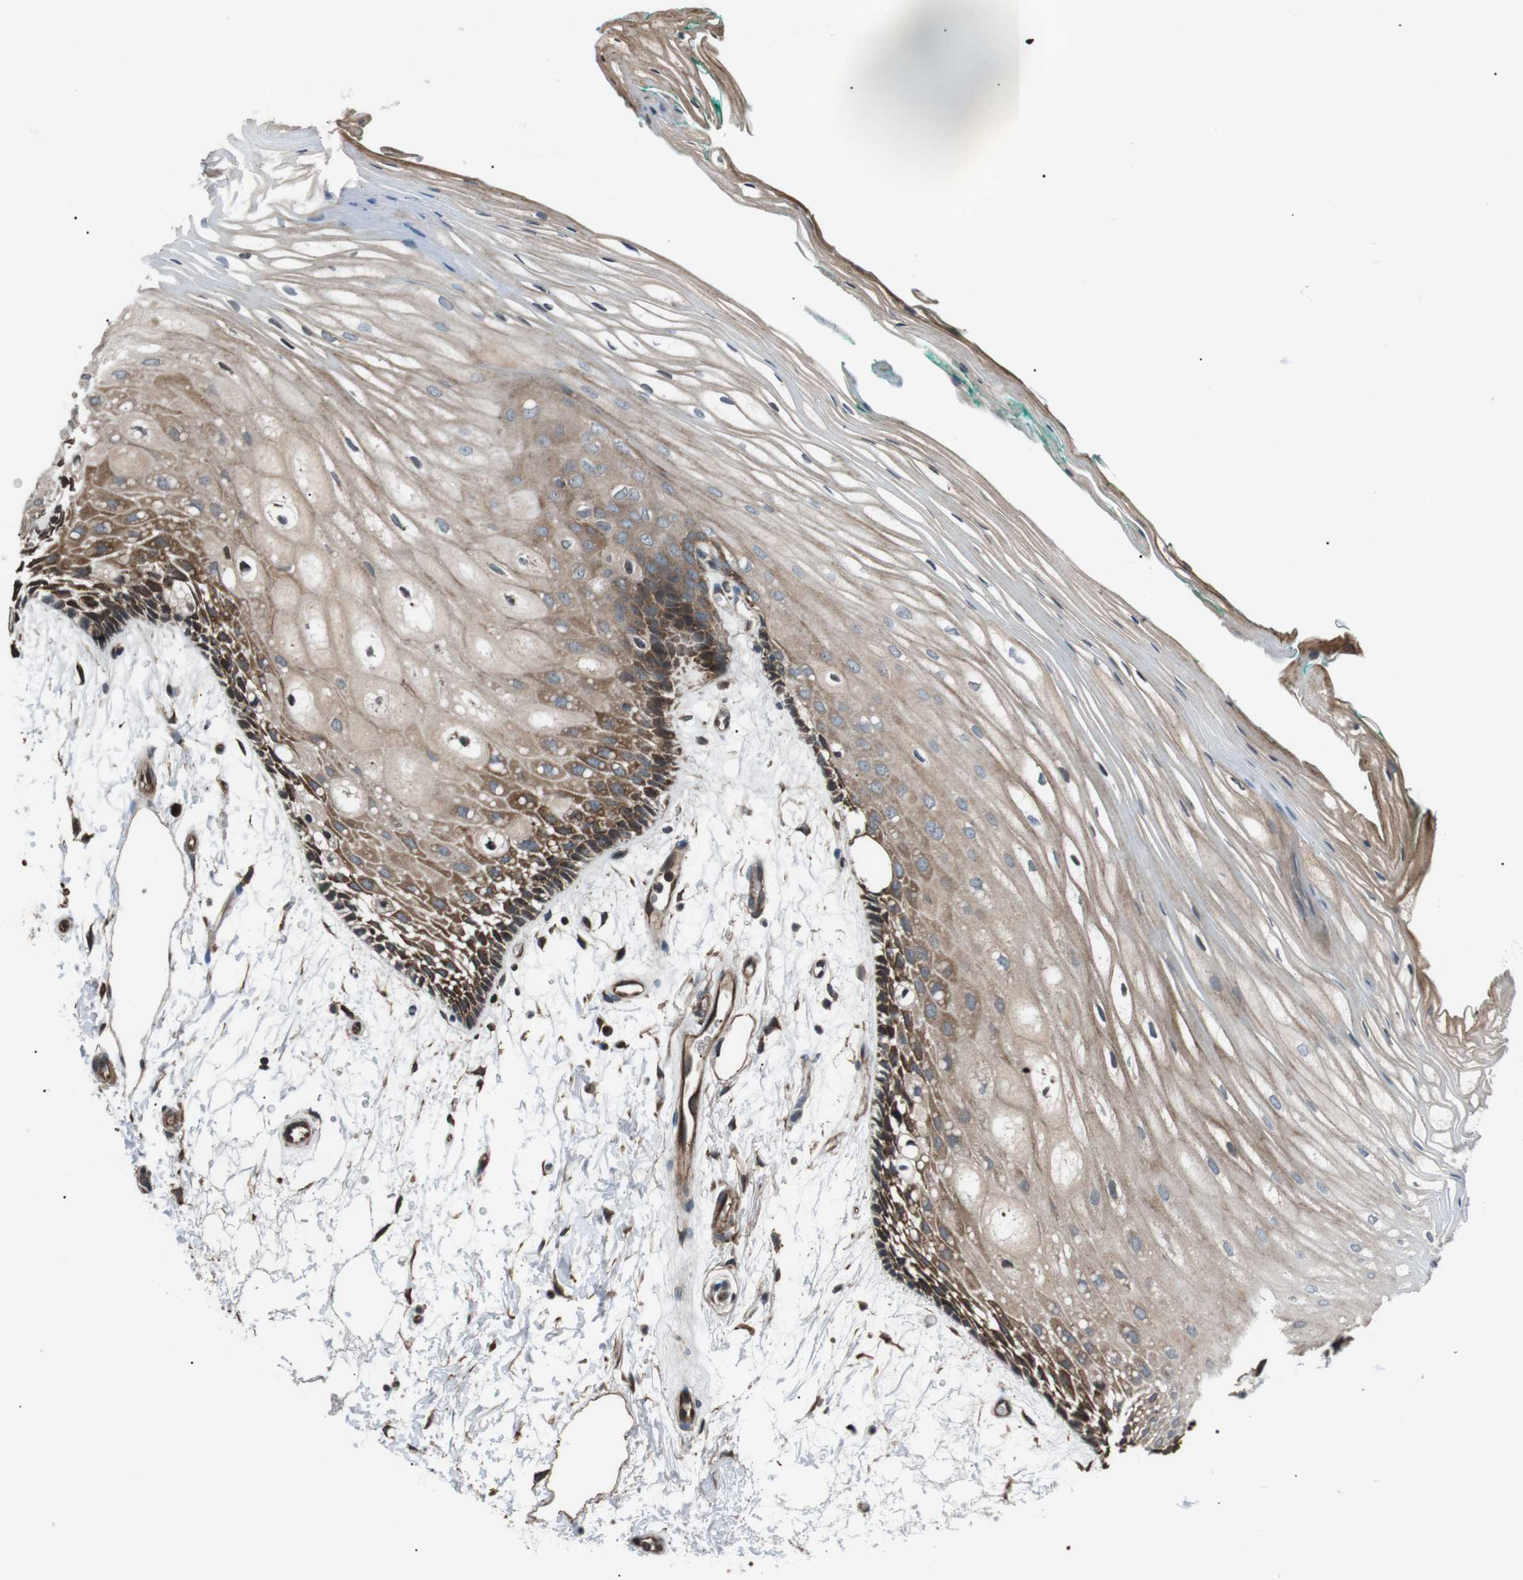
{"staining": {"intensity": "moderate", "quantity": ">75%", "location": "cytoplasmic/membranous"}, "tissue": "oral mucosa", "cell_type": "Squamous epithelial cells", "image_type": "normal", "snomed": [{"axis": "morphology", "description": "Normal tissue, NOS"}, {"axis": "topography", "description": "Skeletal muscle"}, {"axis": "topography", "description": "Oral tissue"}, {"axis": "topography", "description": "Peripheral nerve tissue"}], "caption": "The photomicrograph demonstrates immunohistochemical staining of benign oral mucosa. There is moderate cytoplasmic/membranous staining is appreciated in about >75% of squamous epithelial cells.", "gene": "GPR161", "patient": {"sex": "female", "age": 84}}